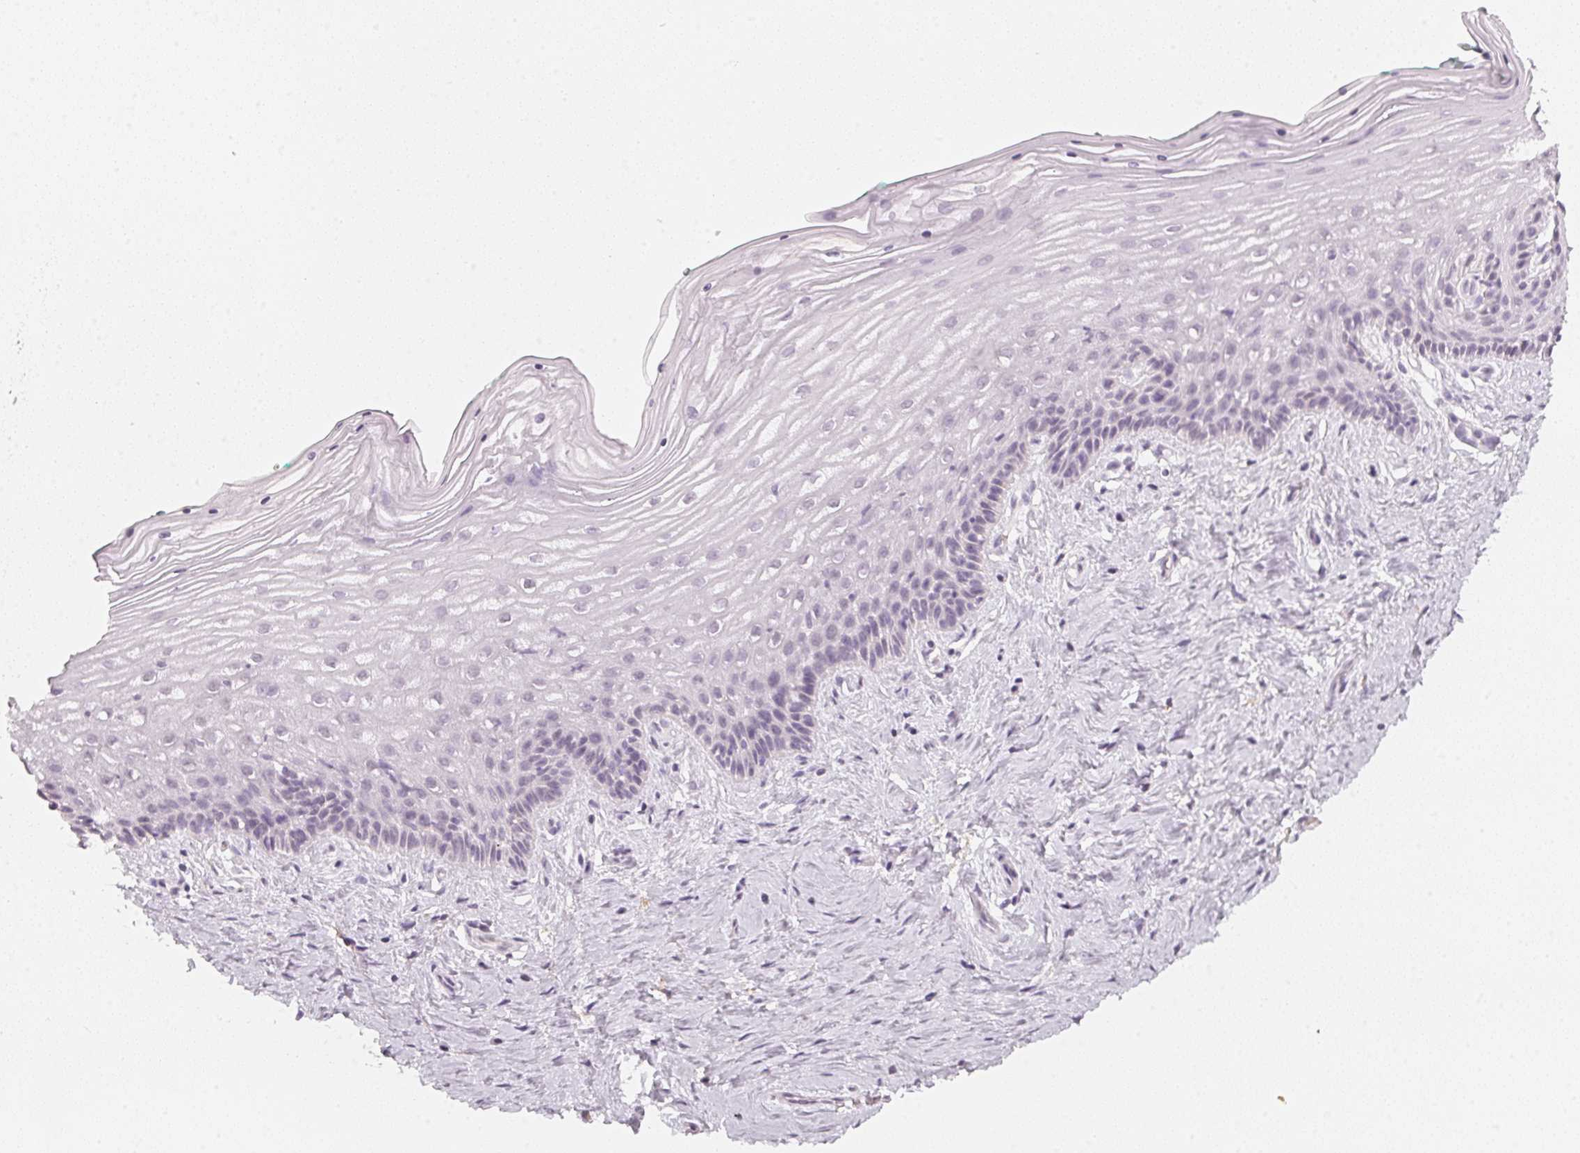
{"staining": {"intensity": "negative", "quantity": "none", "location": "none"}, "tissue": "vagina", "cell_type": "Squamous epithelial cells", "image_type": "normal", "snomed": [{"axis": "morphology", "description": "Normal tissue, NOS"}, {"axis": "topography", "description": "Vagina"}], "caption": "The photomicrograph shows no staining of squamous epithelial cells in normal vagina.", "gene": "CFAP276", "patient": {"sex": "female", "age": 45}}